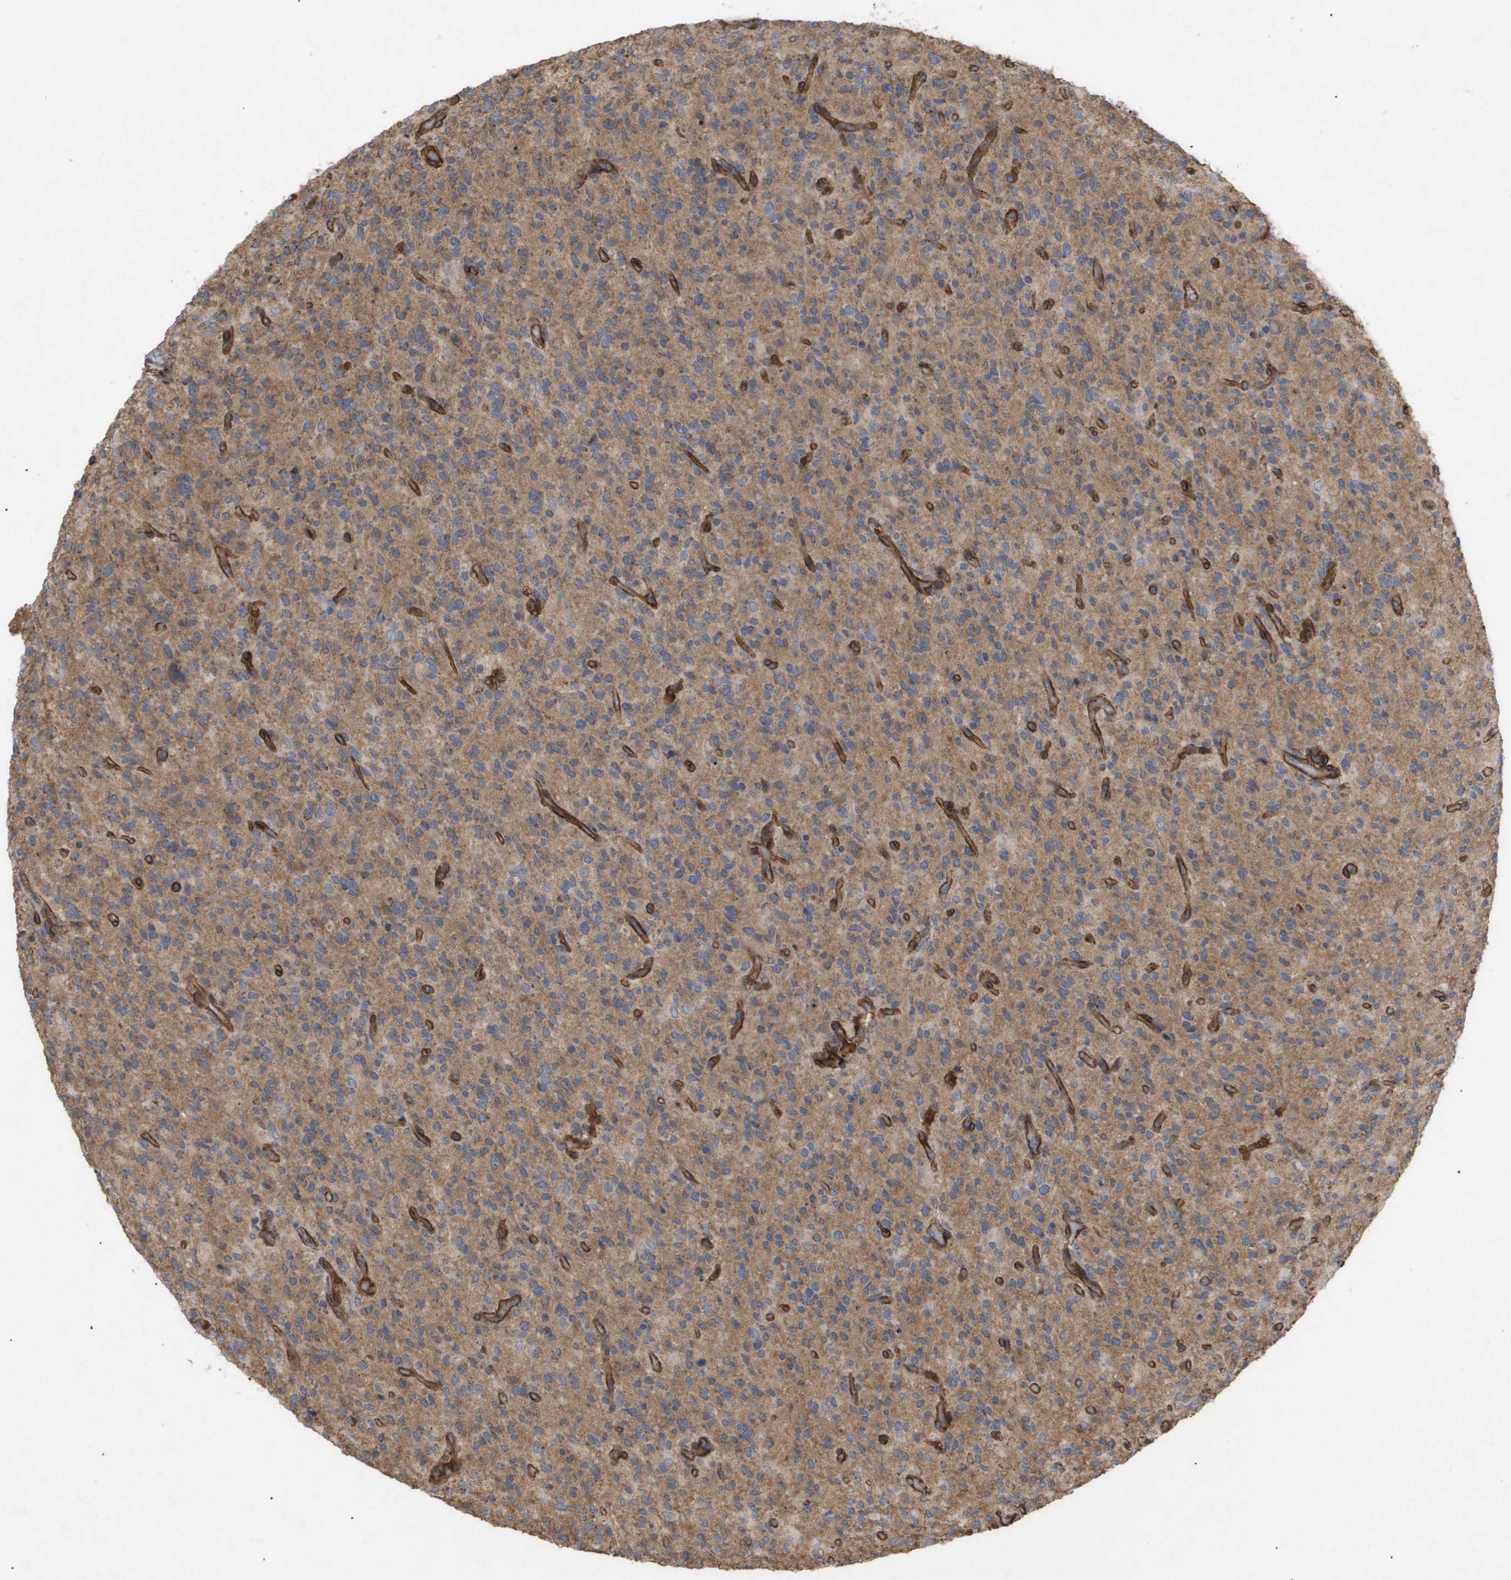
{"staining": {"intensity": "moderate", "quantity": ">75%", "location": "cytoplasmic/membranous"}, "tissue": "glioma", "cell_type": "Tumor cells", "image_type": "cancer", "snomed": [{"axis": "morphology", "description": "Glioma, malignant, High grade"}, {"axis": "topography", "description": "Brain"}], "caption": "Immunohistochemistry (IHC) photomicrograph of neoplastic tissue: glioma stained using immunohistochemistry (IHC) displays medium levels of moderate protein expression localized specifically in the cytoplasmic/membranous of tumor cells, appearing as a cytoplasmic/membranous brown color.", "gene": "TNS1", "patient": {"sex": "male", "age": 71}}